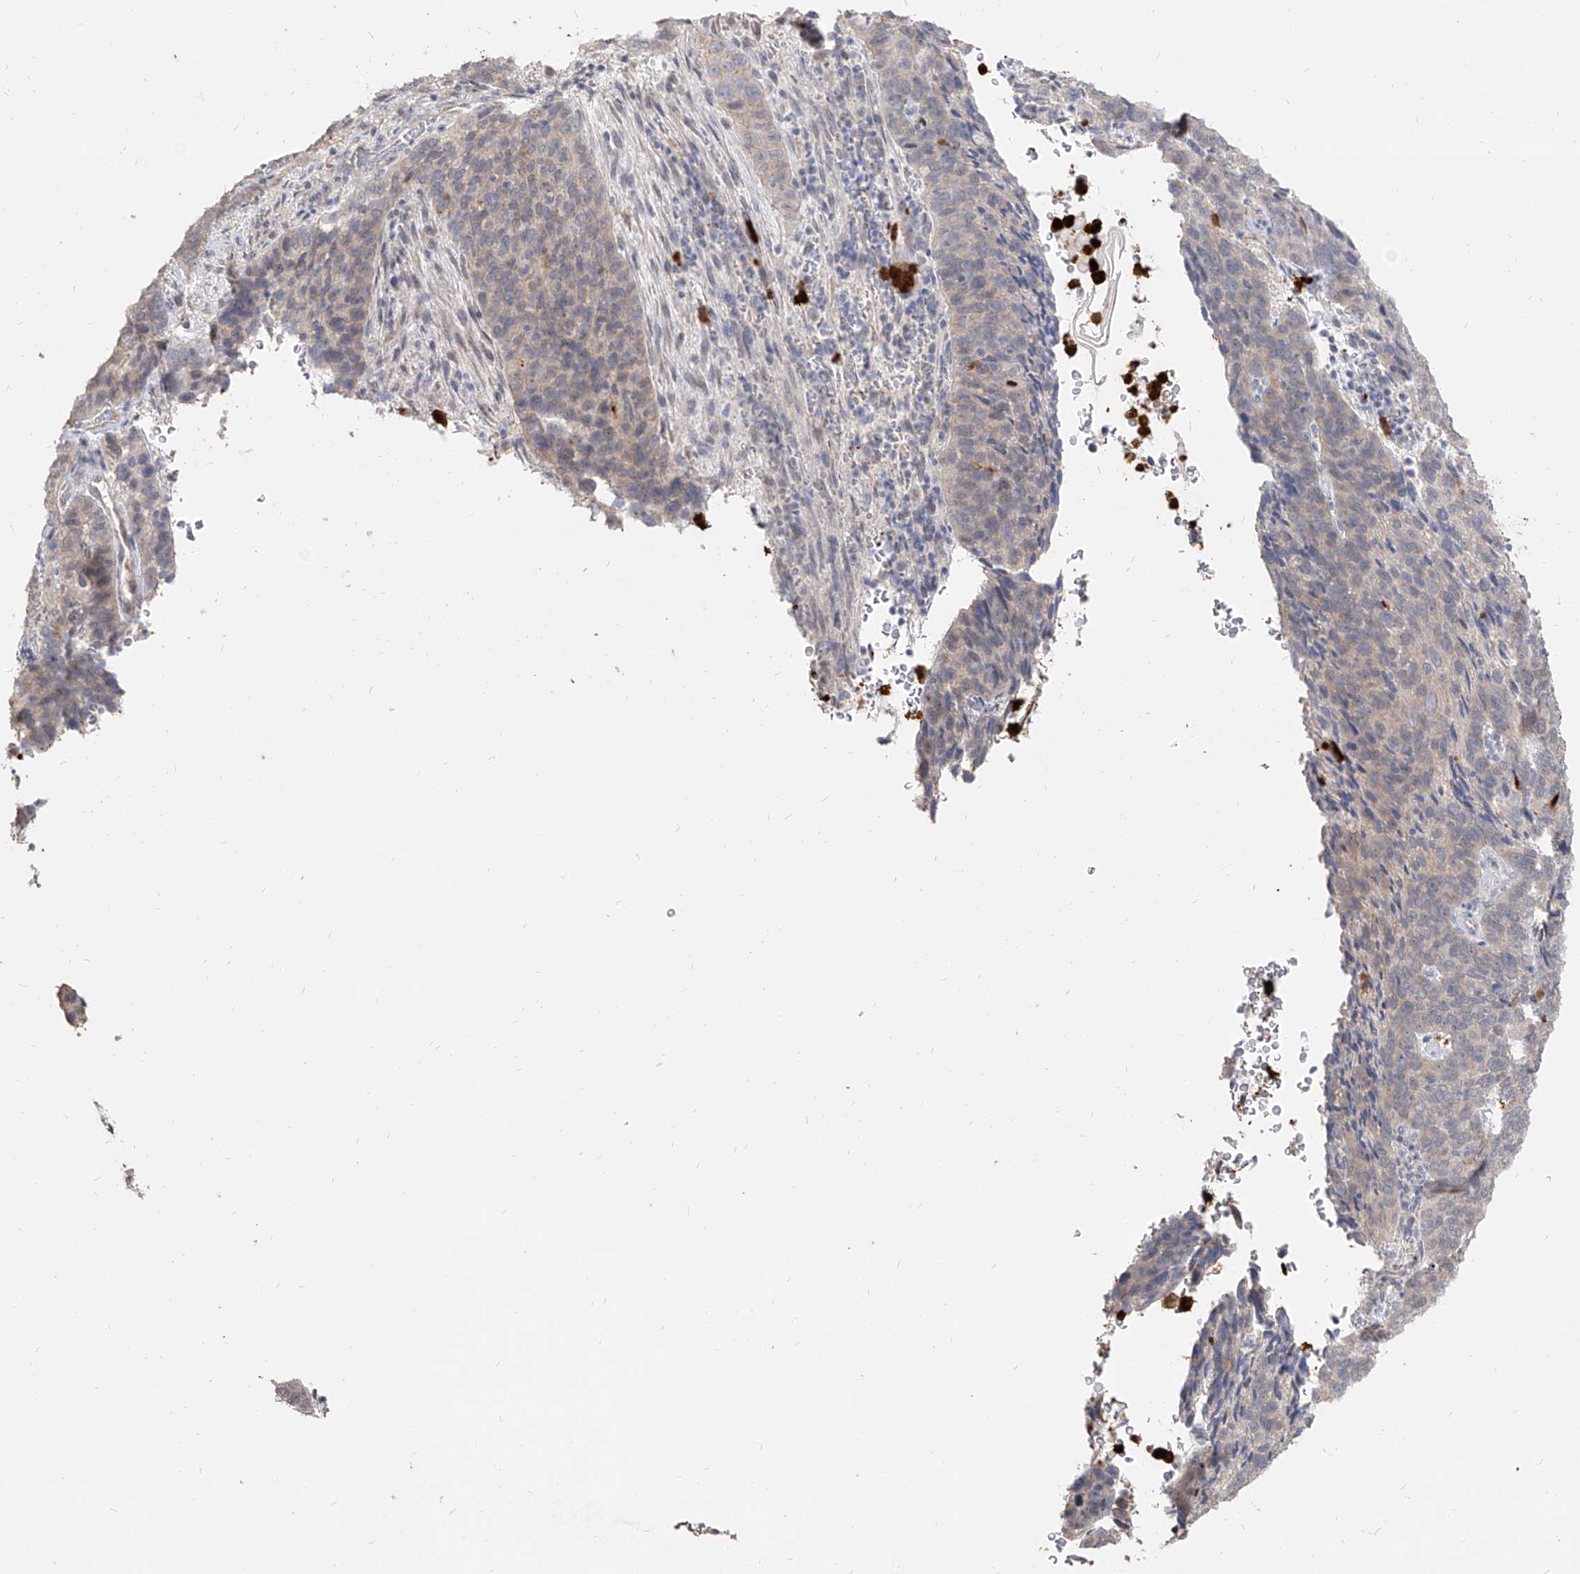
{"staining": {"intensity": "weak", "quantity": "<25%", "location": "cytoplasmic/membranous"}, "tissue": "cervical cancer", "cell_type": "Tumor cells", "image_type": "cancer", "snomed": [{"axis": "morphology", "description": "Squamous cell carcinoma, NOS"}, {"axis": "topography", "description": "Cervix"}], "caption": "High power microscopy histopathology image of an immunohistochemistry histopathology image of cervical squamous cell carcinoma, revealing no significant positivity in tumor cells. (Brightfield microscopy of DAB IHC at high magnification).", "gene": "ZNF227", "patient": {"sex": "female", "age": 60}}